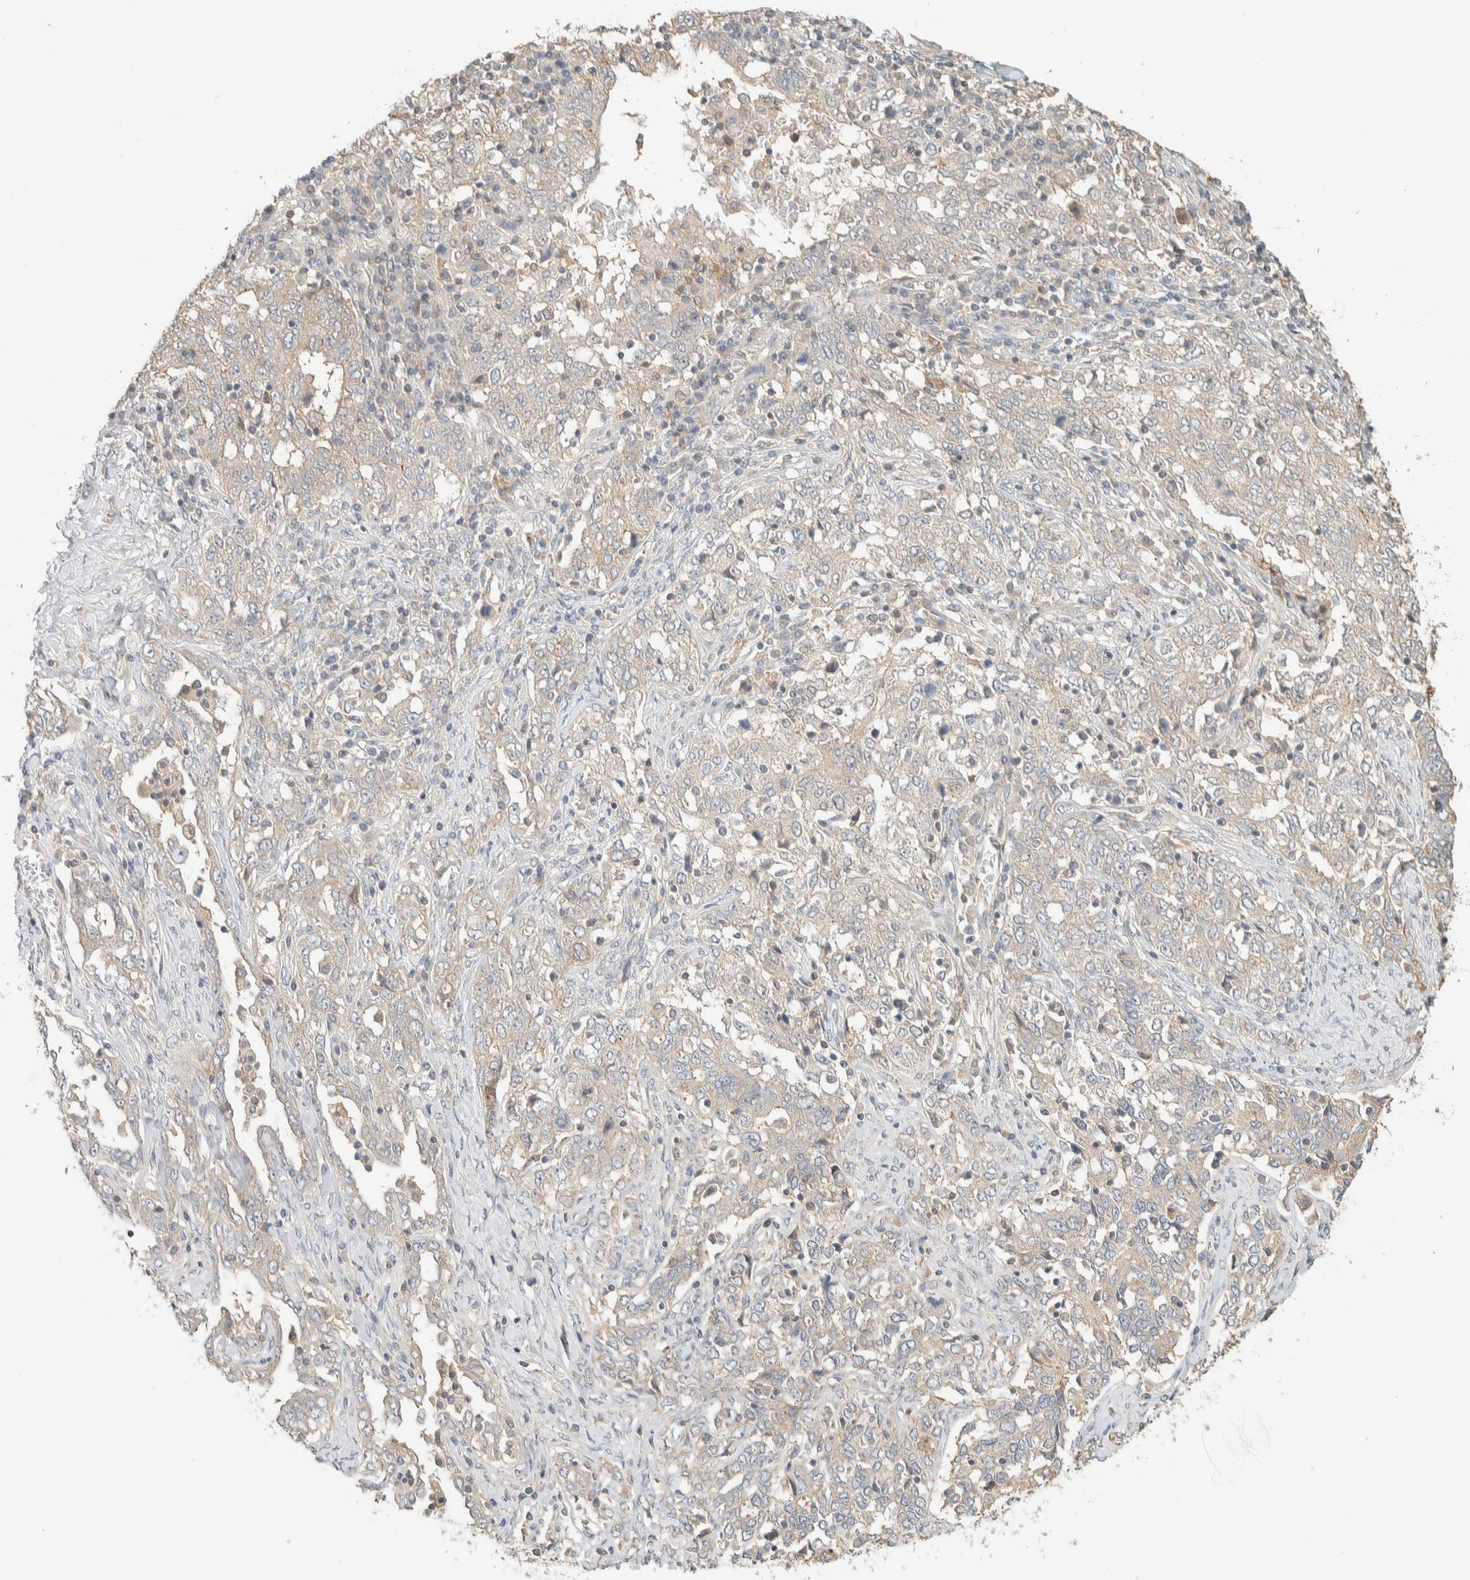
{"staining": {"intensity": "weak", "quantity": "<25%", "location": "cytoplasmic/membranous"}, "tissue": "ovarian cancer", "cell_type": "Tumor cells", "image_type": "cancer", "snomed": [{"axis": "morphology", "description": "Carcinoma, endometroid"}, {"axis": "topography", "description": "Ovary"}], "caption": "High power microscopy micrograph of an IHC micrograph of ovarian cancer, revealing no significant staining in tumor cells.", "gene": "RAB11FIP1", "patient": {"sex": "female", "age": 62}}